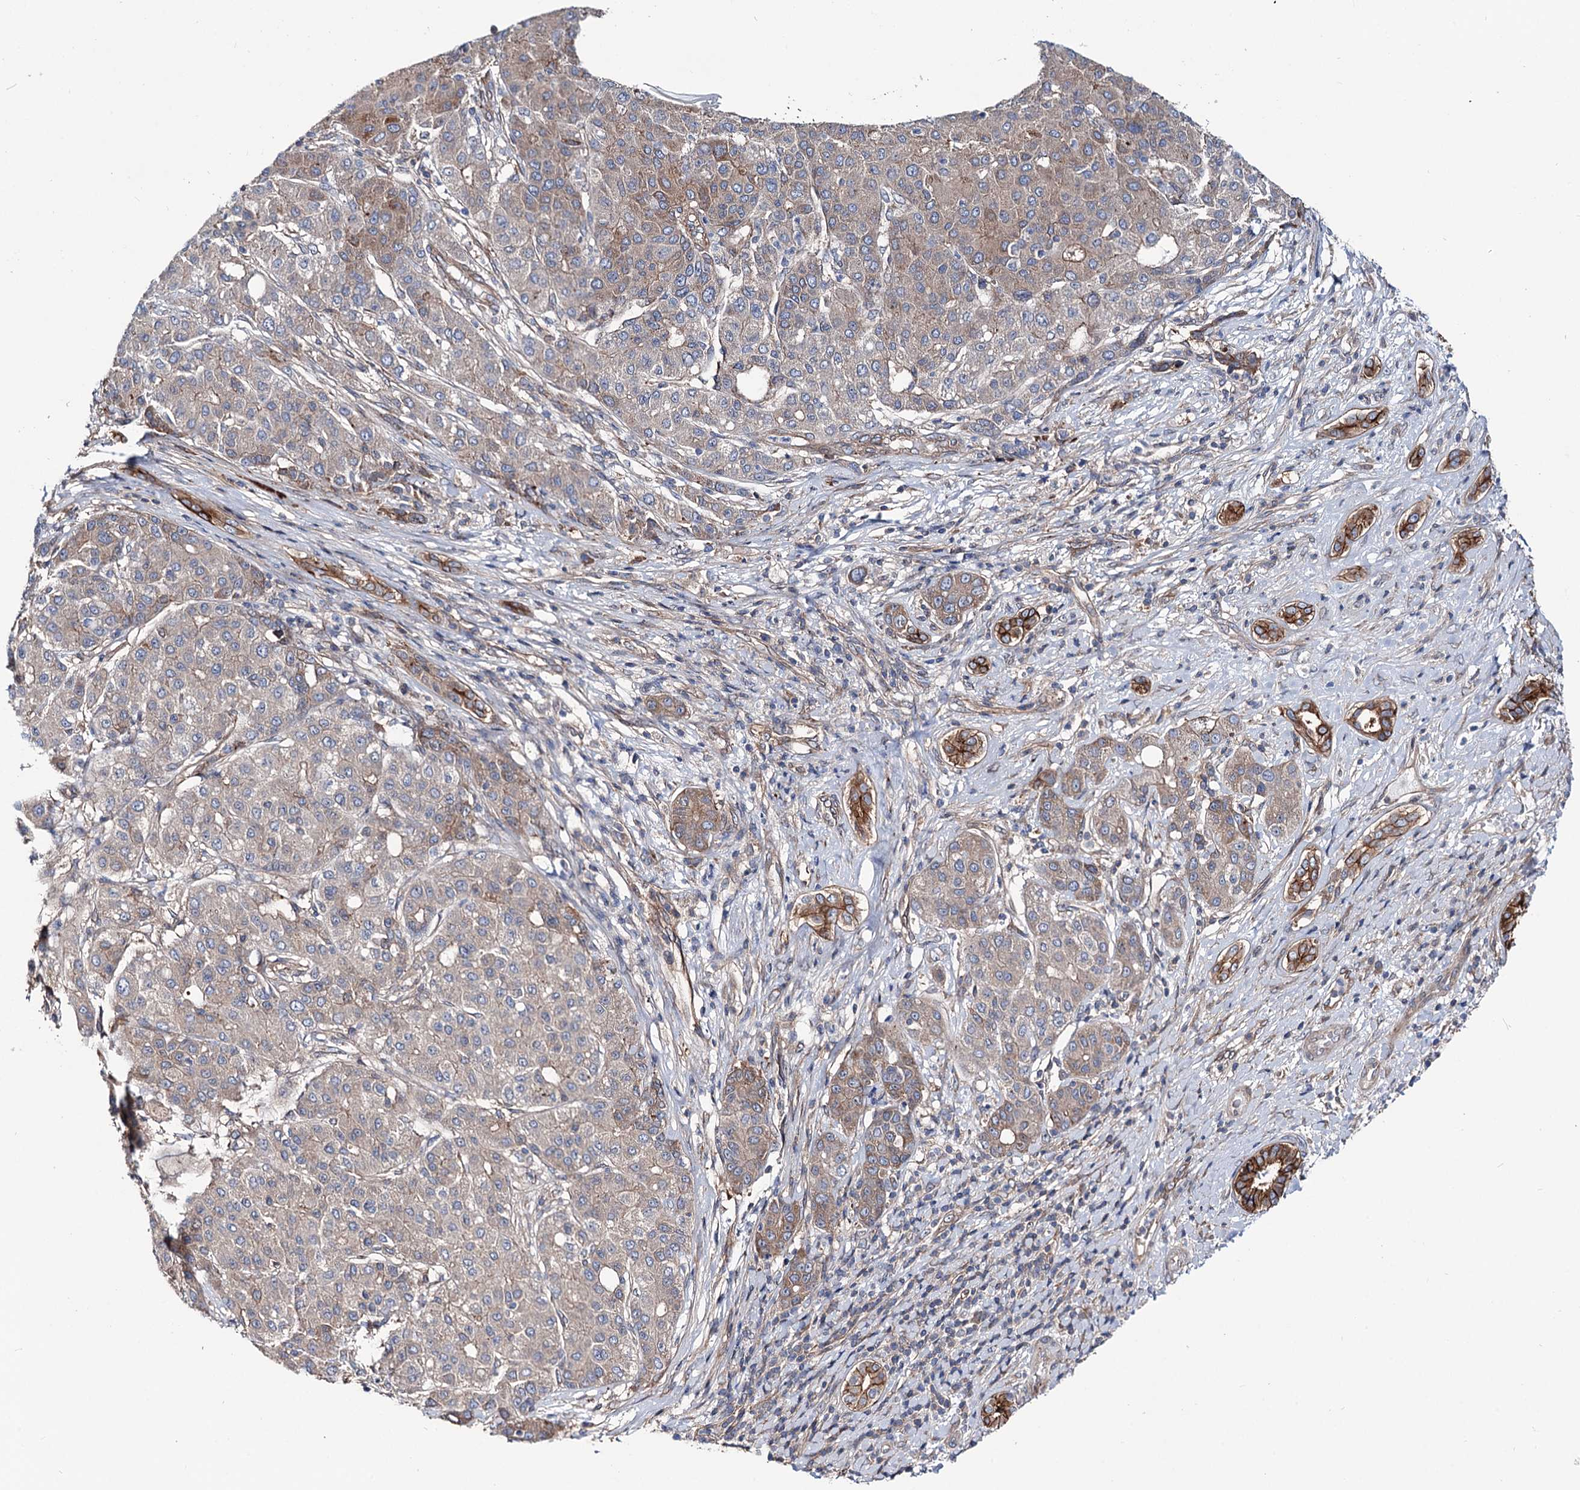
{"staining": {"intensity": "moderate", "quantity": "25%-75%", "location": "cytoplasmic/membranous"}, "tissue": "liver cancer", "cell_type": "Tumor cells", "image_type": "cancer", "snomed": [{"axis": "morphology", "description": "Carcinoma, Hepatocellular, NOS"}, {"axis": "topography", "description": "Liver"}], "caption": "Human hepatocellular carcinoma (liver) stained with a protein marker demonstrates moderate staining in tumor cells.", "gene": "PTDSS2", "patient": {"sex": "male", "age": 65}}